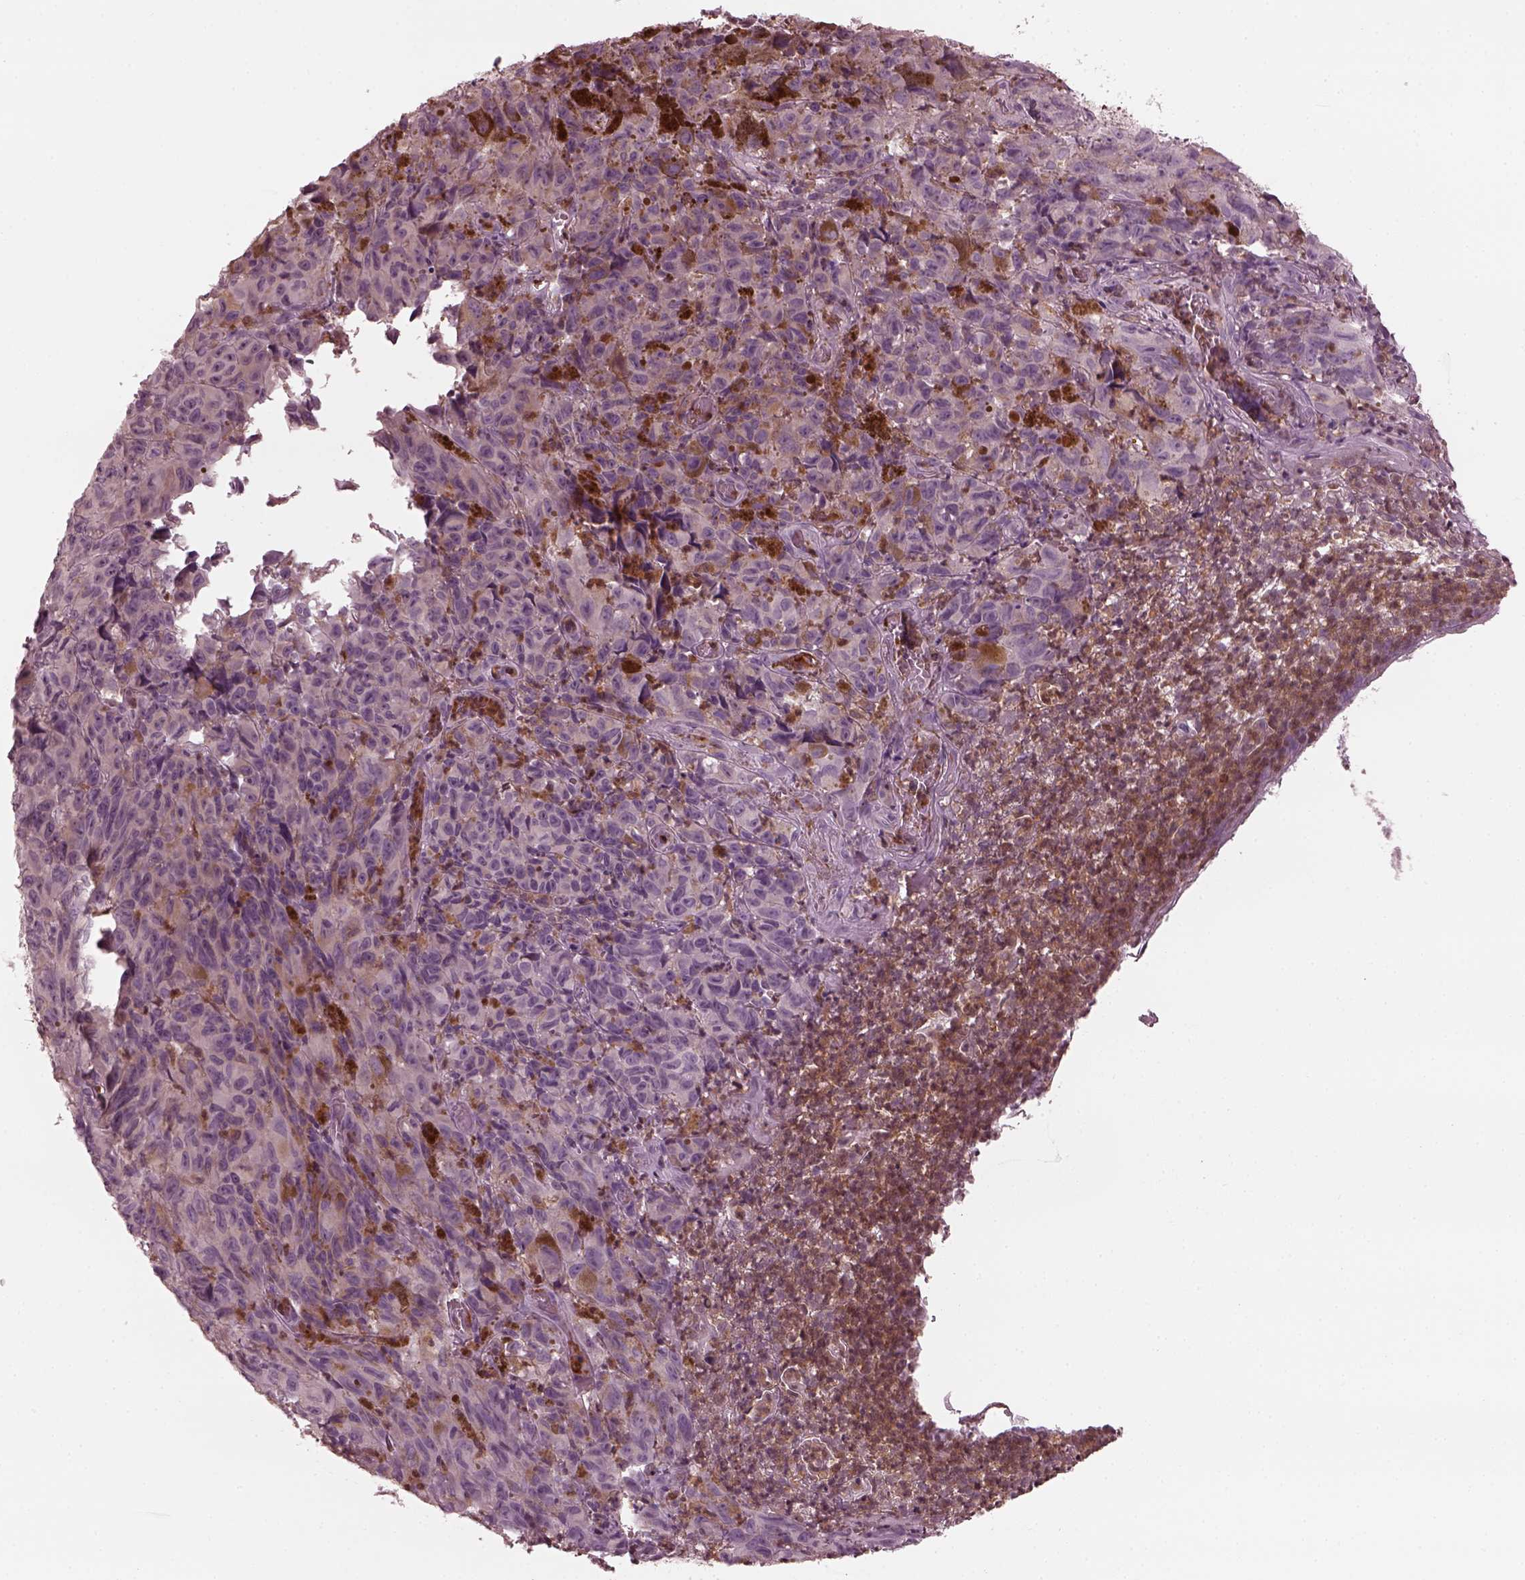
{"staining": {"intensity": "negative", "quantity": "none", "location": "none"}, "tissue": "melanoma", "cell_type": "Tumor cells", "image_type": "cancer", "snomed": [{"axis": "morphology", "description": "Malignant melanoma, NOS"}, {"axis": "topography", "description": "Vulva, labia, clitoris and Bartholin´s gland, NO"}], "caption": "DAB (3,3'-diaminobenzidine) immunohistochemical staining of melanoma exhibits no significant expression in tumor cells.", "gene": "PSTPIP2", "patient": {"sex": "female", "age": 75}}